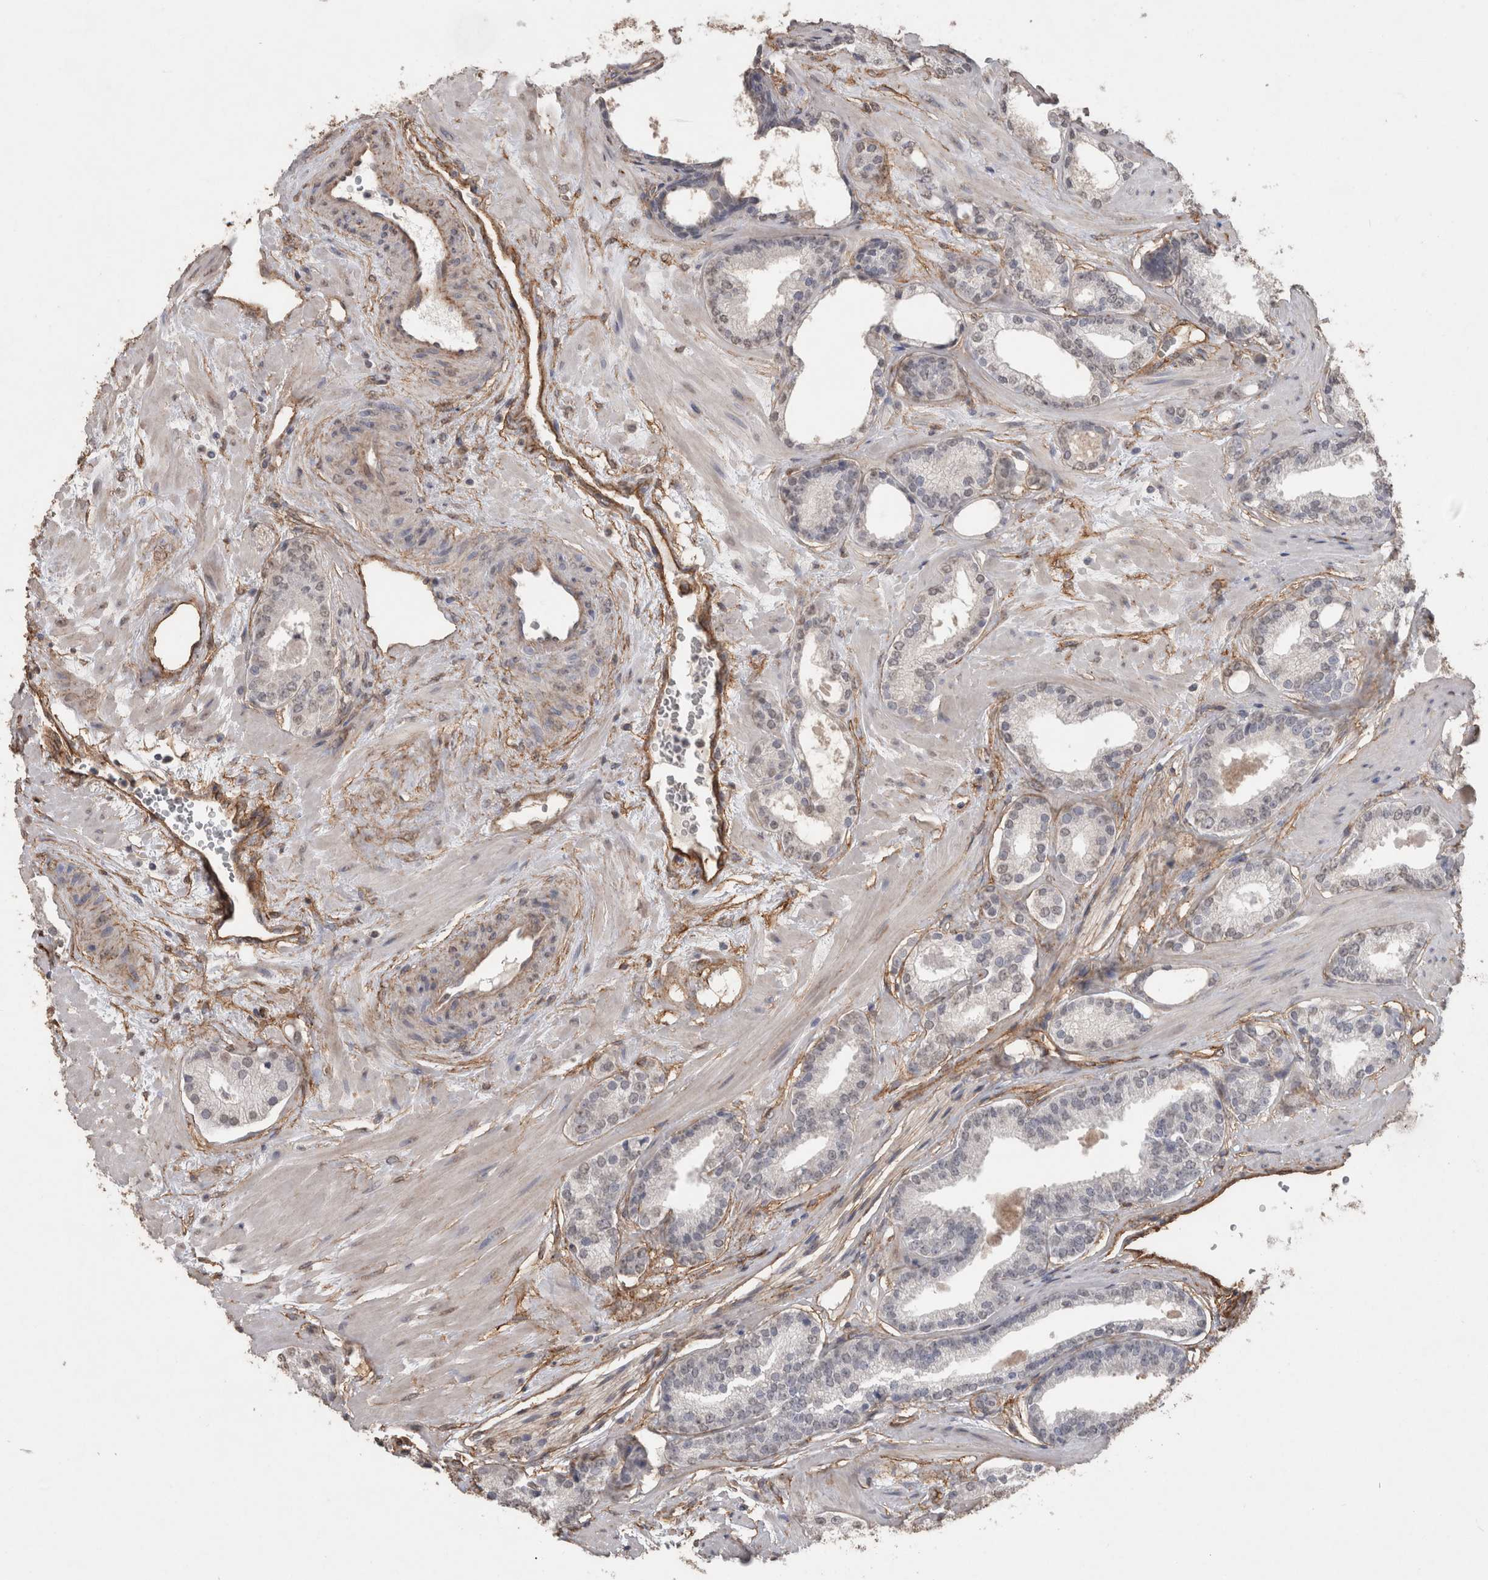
{"staining": {"intensity": "negative", "quantity": "none", "location": "none"}, "tissue": "prostate cancer", "cell_type": "Tumor cells", "image_type": "cancer", "snomed": [{"axis": "morphology", "description": "Adenocarcinoma, Low grade"}, {"axis": "topography", "description": "Prostate"}], "caption": "Prostate low-grade adenocarcinoma was stained to show a protein in brown. There is no significant positivity in tumor cells. (Brightfield microscopy of DAB (3,3'-diaminobenzidine) immunohistochemistry at high magnification).", "gene": "RECK", "patient": {"sex": "male", "age": 70}}